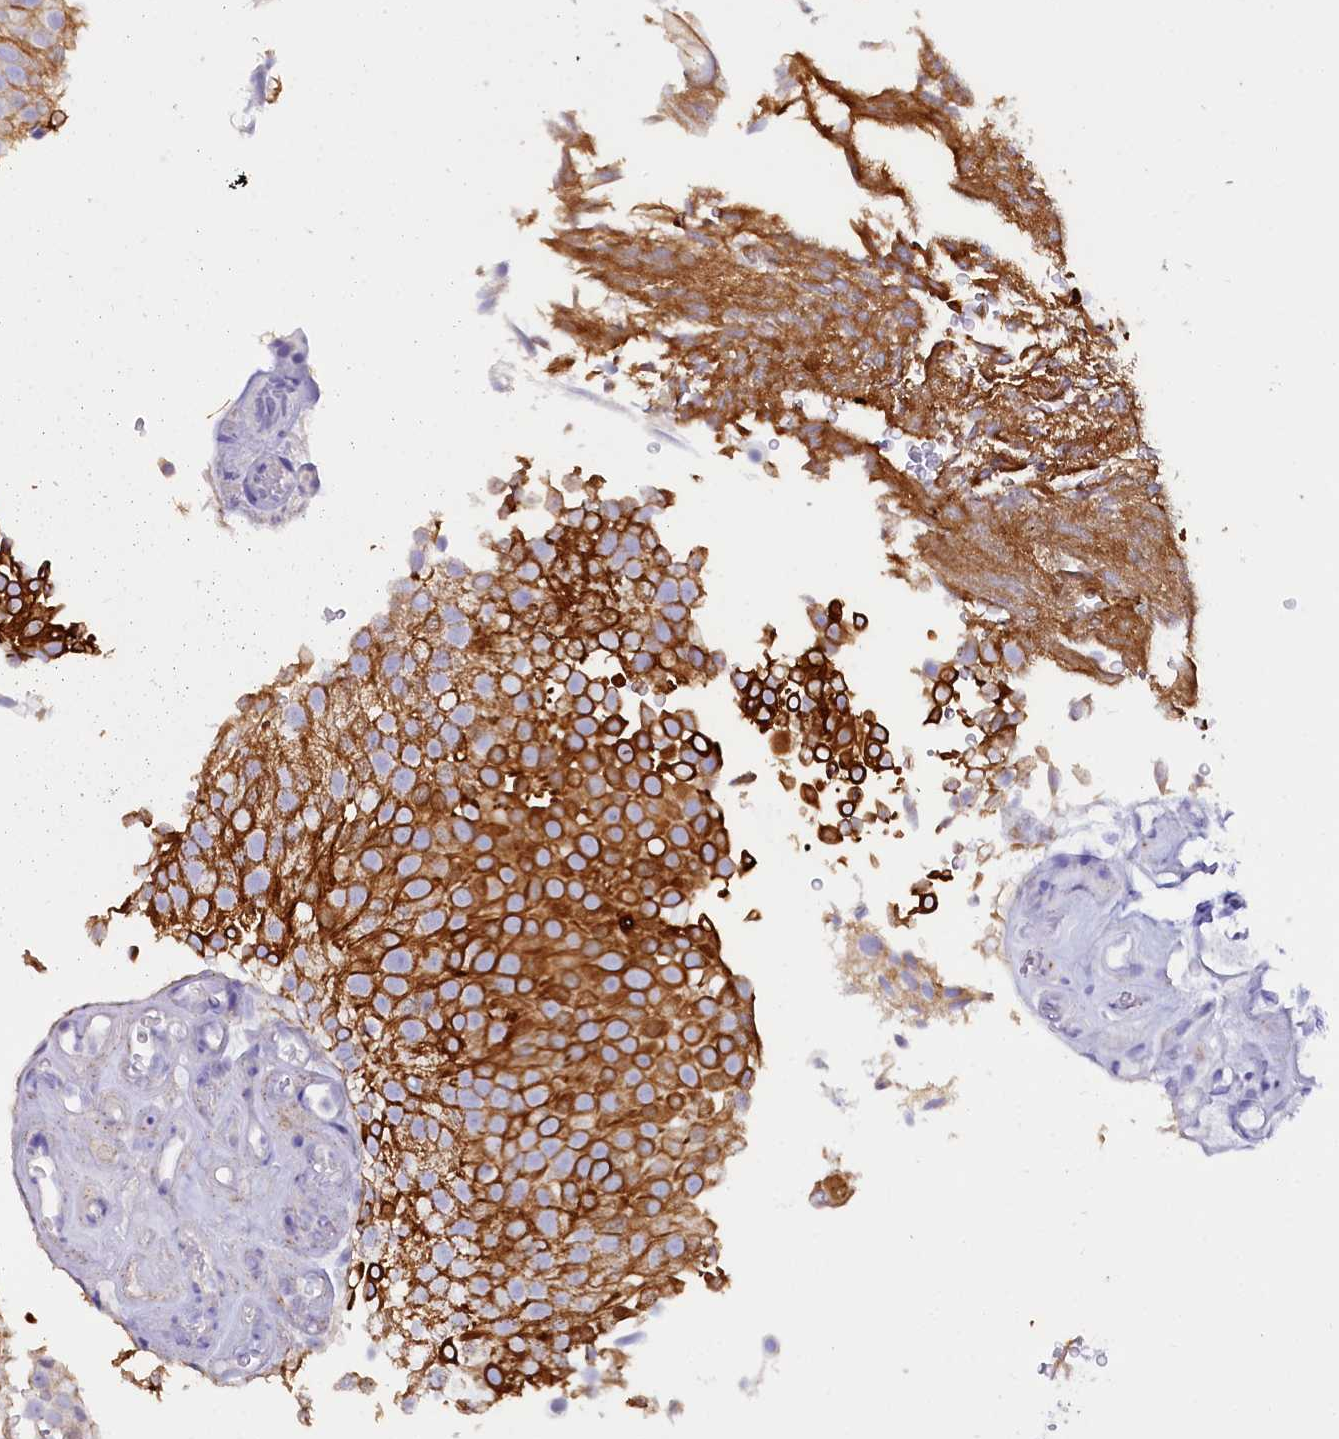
{"staining": {"intensity": "strong", "quantity": "25%-75%", "location": "cytoplasmic/membranous"}, "tissue": "urothelial cancer", "cell_type": "Tumor cells", "image_type": "cancer", "snomed": [{"axis": "morphology", "description": "Urothelial carcinoma, Low grade"}, {"axis": "topography", "description": "Urinary bladder"}], "caption": "There is high levels of strong cytoplasmic/membranous expression in tumor cells of low-grade urothelial carcinoma, as demonstrated by immunohistochemical staining (brown color).", "gene": "FAAP20", "patient": {"sex": "male", "age": 78}}